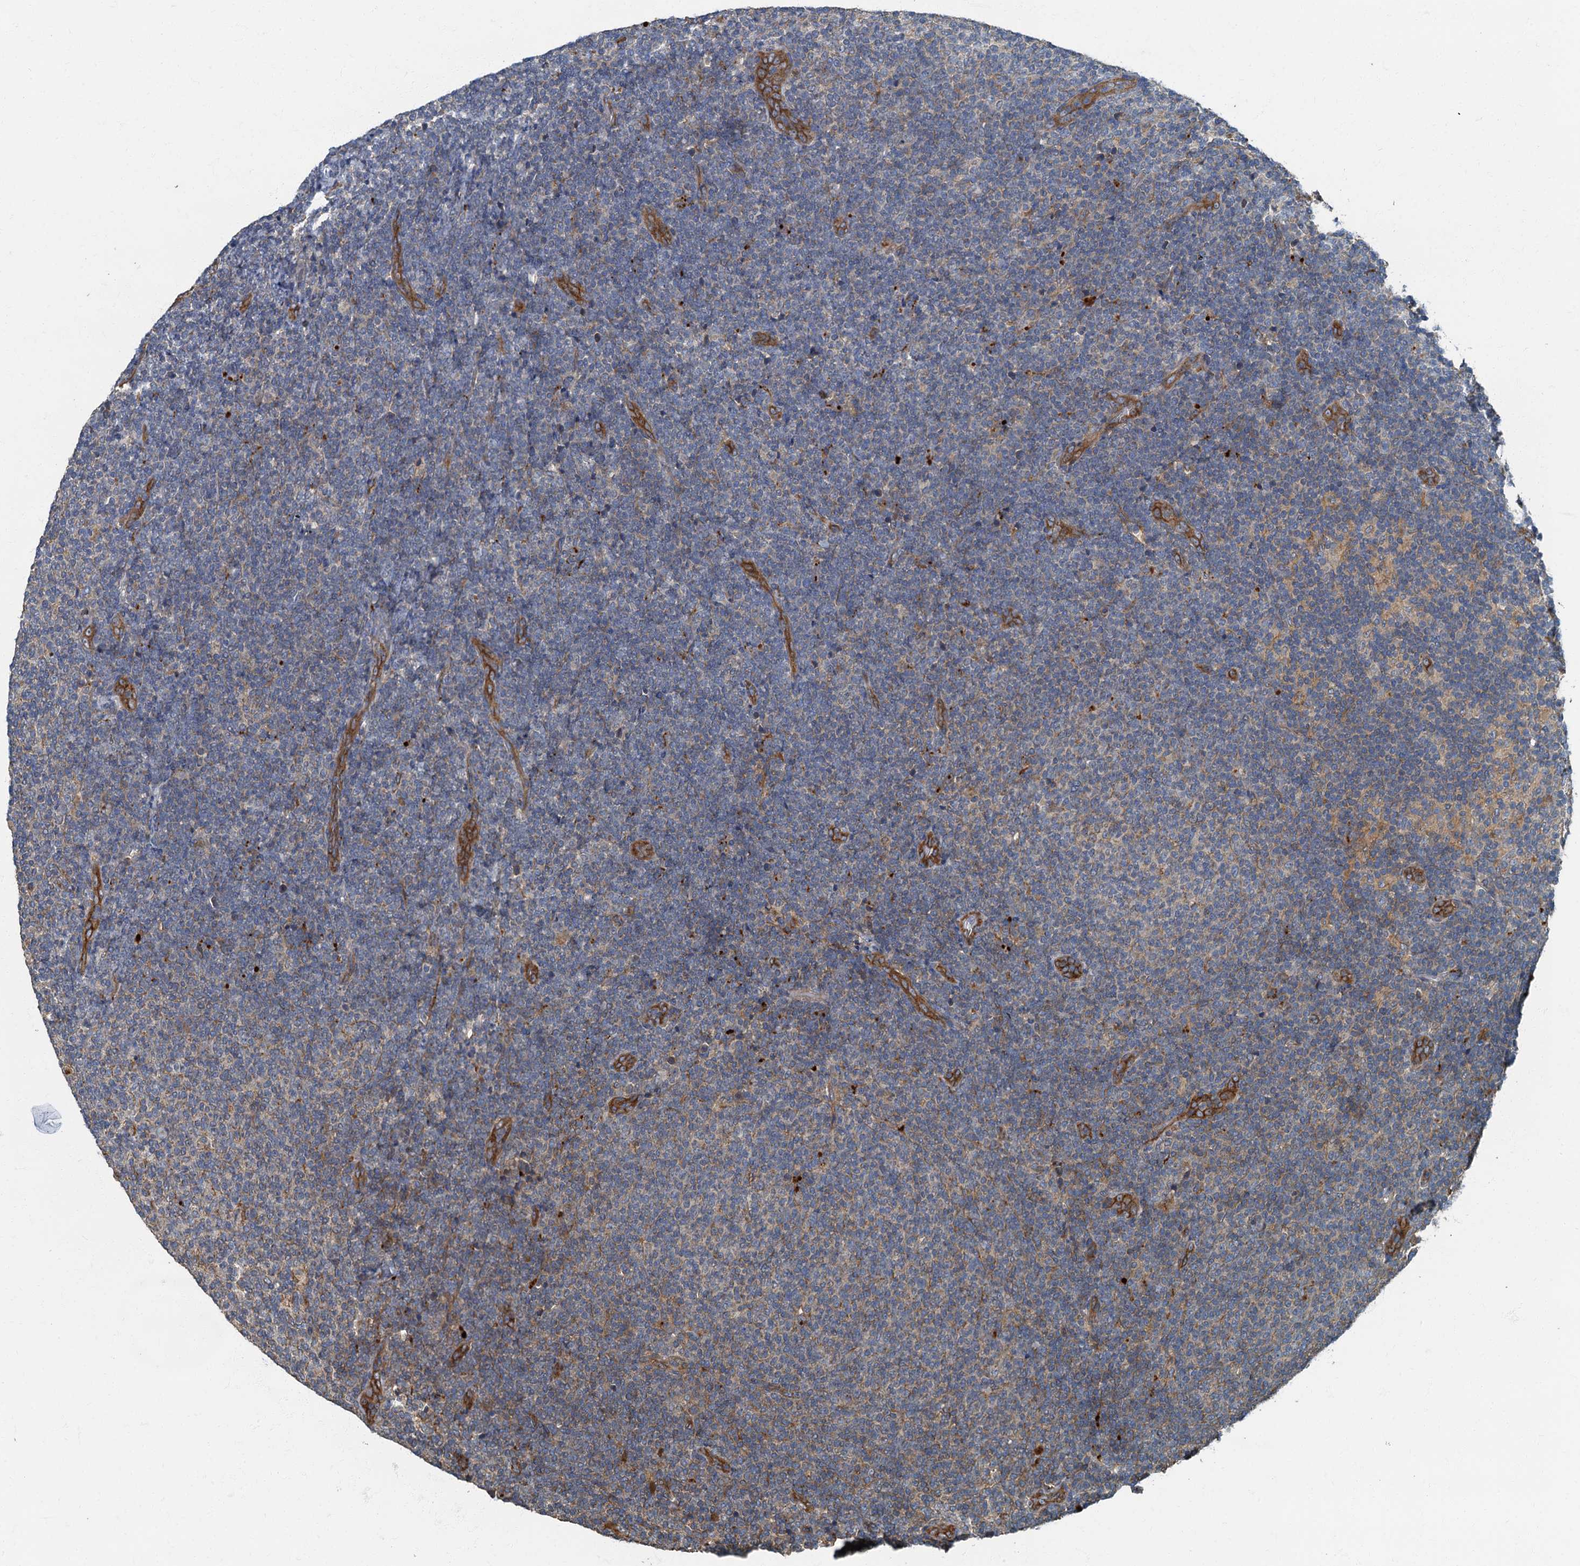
{"staining": {"intensity": "negative", "quantity": "none", "location": "none"}, "tissue": "lymphoma", "cell_type": "Tumor cells", "image_type": "cancer", "snomed": [{"axis": "morphology", "description": "Malignant lymphoma, non-Hodgkin's type, Low grade"}, {"axis": "topography", "description": "Lymph node"}], "caption": "Tumor cells show no significant positivity in lymphoma.", "gene": "ARL11", "patient": {"sex": "male", "age": 66}}